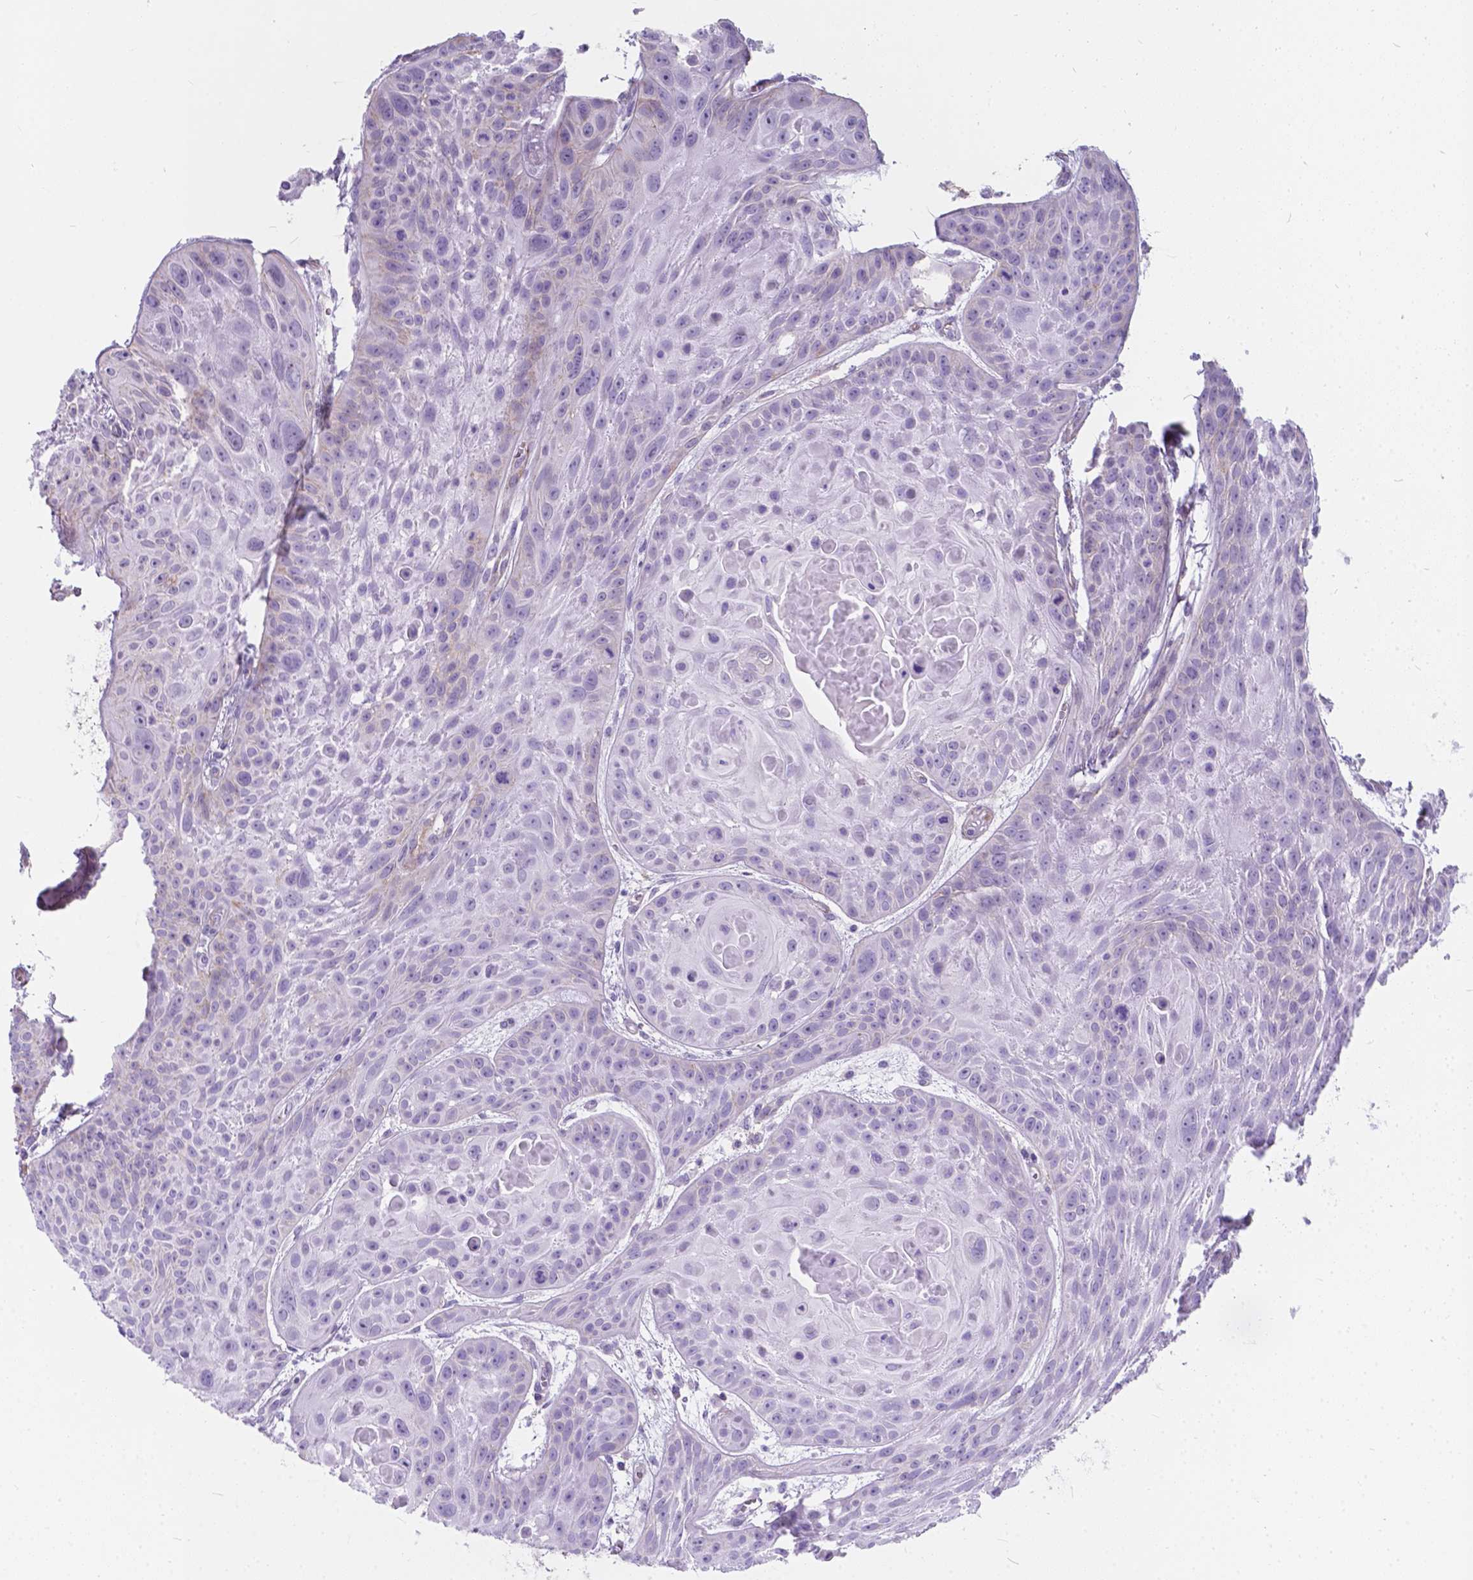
{"staining": {"intensity": "negative", "quantity": "none", "location": "none"}, "tissue": "skin cancer", "cell_type": "Tumor cells", "image_type": "cancer", "snomed": [{"axis": "morphology", "description": "Squamous cell carcinoma, NOS"}, {"axis": "topography", "description": "Skin"}, {"axis": "topography", "description": "Anal"}], "caption": "DAB immunohistochemical staining of skin squamous cell carcinoma shows no significant staining in tumor cells.", "gene": "KIAA0040", "patient": {"sex": "female", "age": 75}}